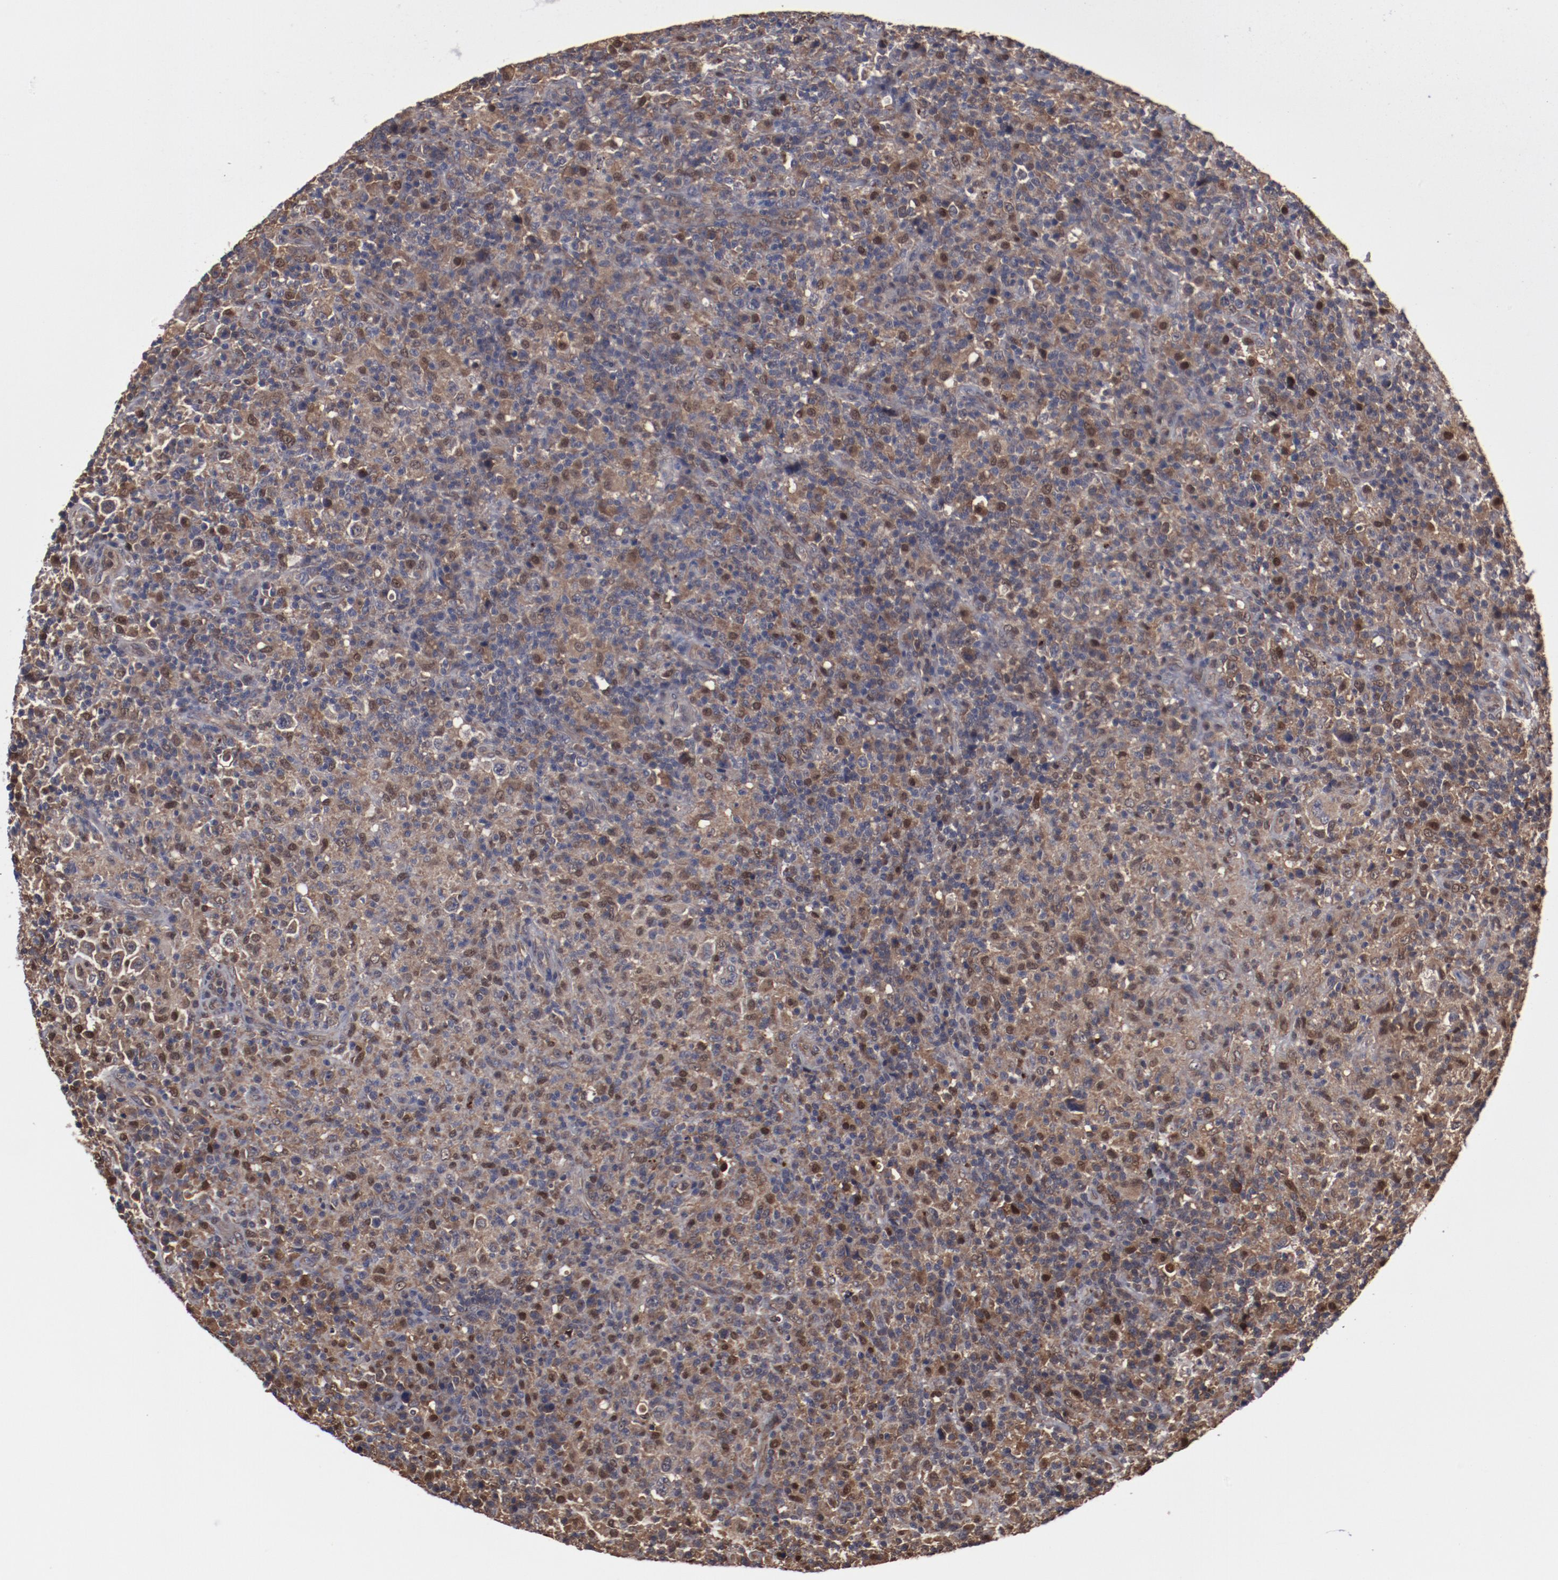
{"staining": {"intensity": "moderate", "quantity": "25%-75%", "location": "cytoplasmic/membranous,nuclear"}, "tissue": "lymphoma", "cell_type": "Tumor cells", "image_type": "cancer", "snomed": [{"axis": "morphology", "description": "Hodgkin's disease, NOS"}, {"axis": "topography", "description": "Lymph node"}], "caption": "Hodgkin's disease stained for a protein (brown) demonstrates moderate cytoplasmic/membranous and nuclear positive staining in about 25%-75% of tumor cells.", "gene": "DNAAF2", "patient": {"sex": "male", "age": 65}}